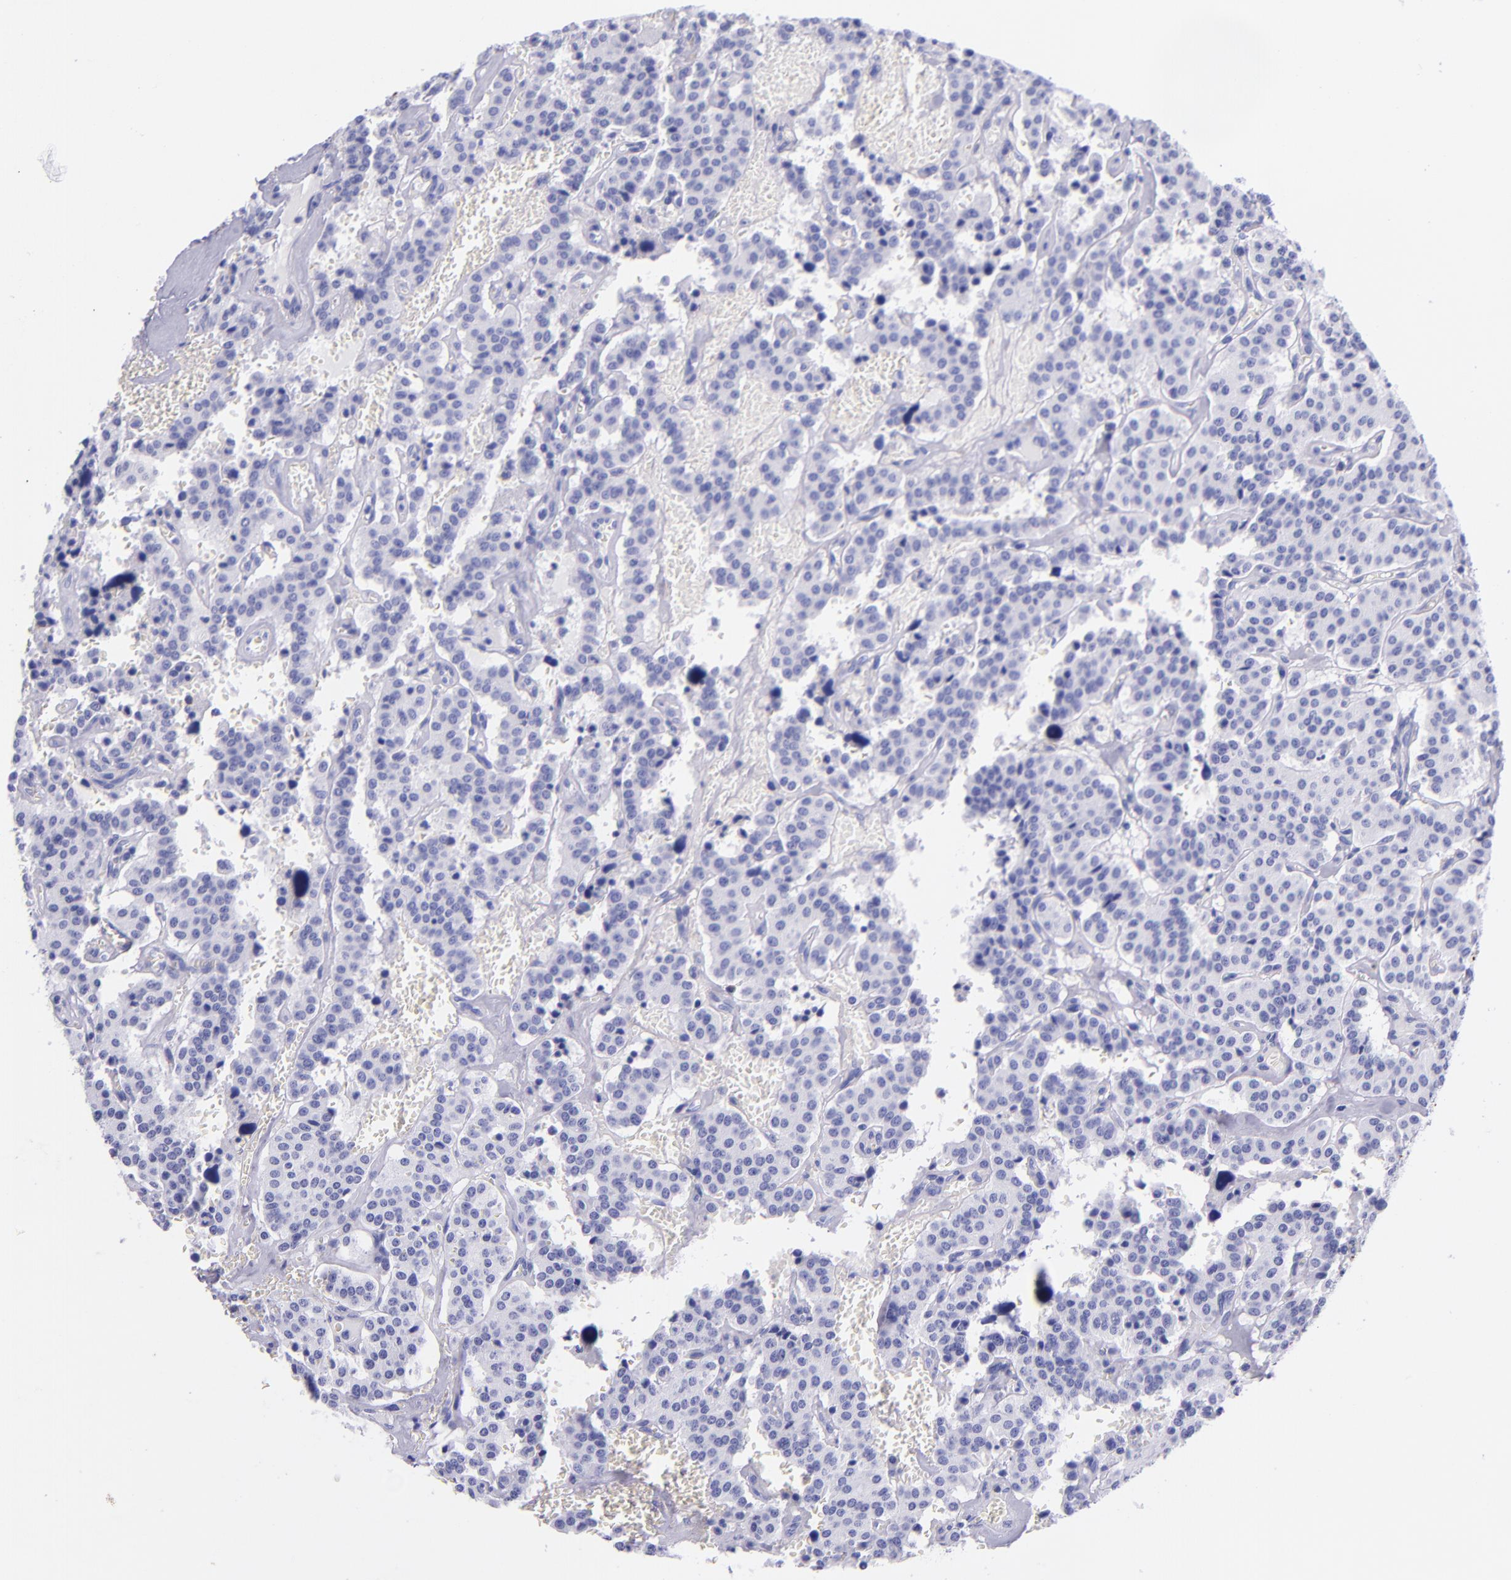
{"staining": {"intensity": "negative", "quantity": "none", "location": "none"}, "tissue": "carcinoid", "cell_type": "Tumor cells", "image_type": "cancer", "snomed": [{"axis": "morphology", "description": "Carcinoid, malignant, NOS"}, {"axis": "topography", "description": "Bronchus"}], "caption": "This is a image of immunohistochemistry (IHC) staining of carcinoid, which shows no staining in tumor cells.", "gene": "MBP", "patient": {"sex": "male", "age": 55}}